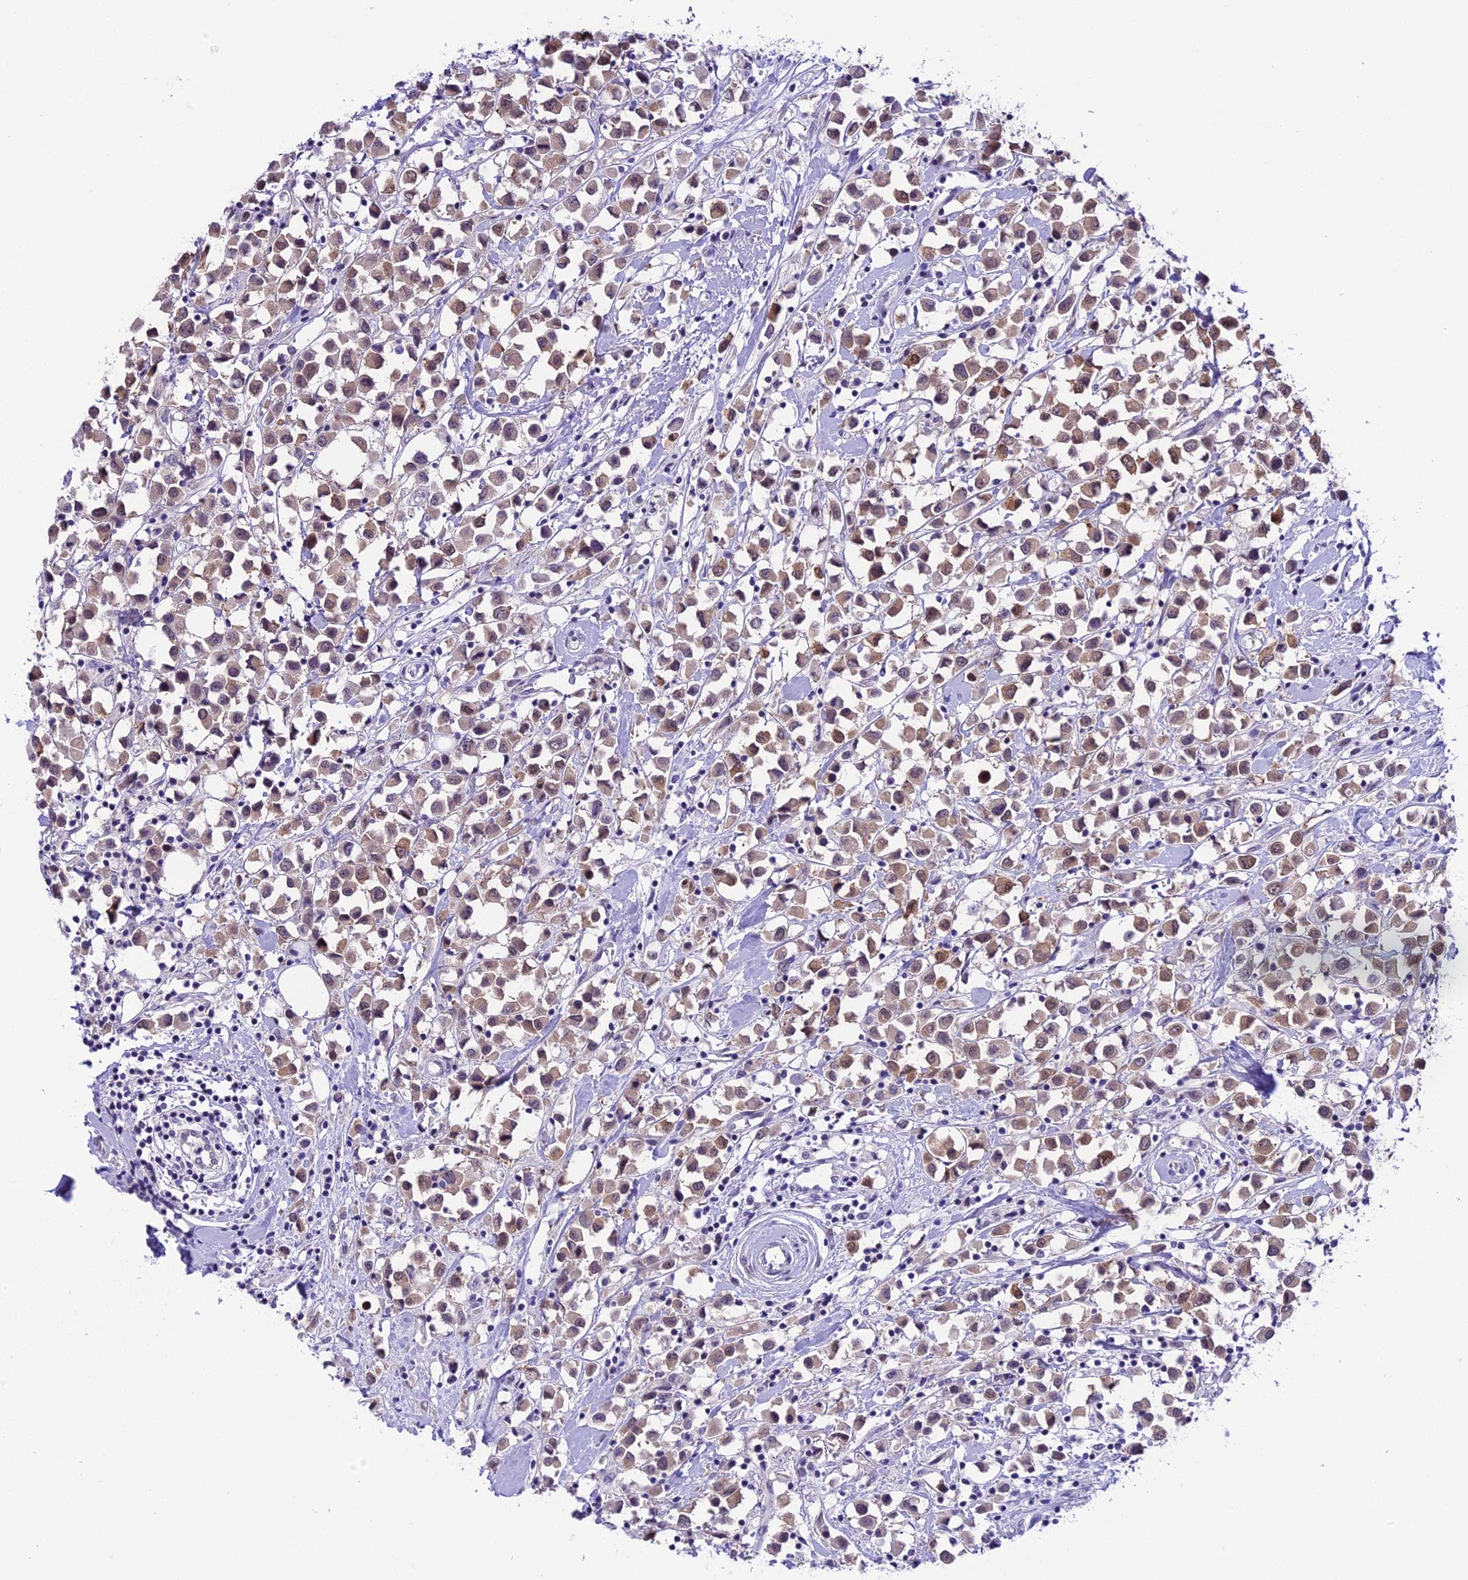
{"staining": {"intensity": "weak", "quantity": "<25%", "location": "cytoplasmic/membranous"}, "tissue": "breast cancer", "cell_type": "Tumor cells", "image_type": "cancer", "snomed": [{"axis": "morphology", "description": "Duct carcinoma"}, {"axis": "topography", "description": "Breast"}], "caption": "Tumor cells are negative for protein expression in human breast intraductal carcinoma.", "gene": "PRR15", "patient": {"sex": "female", "age": 61}}